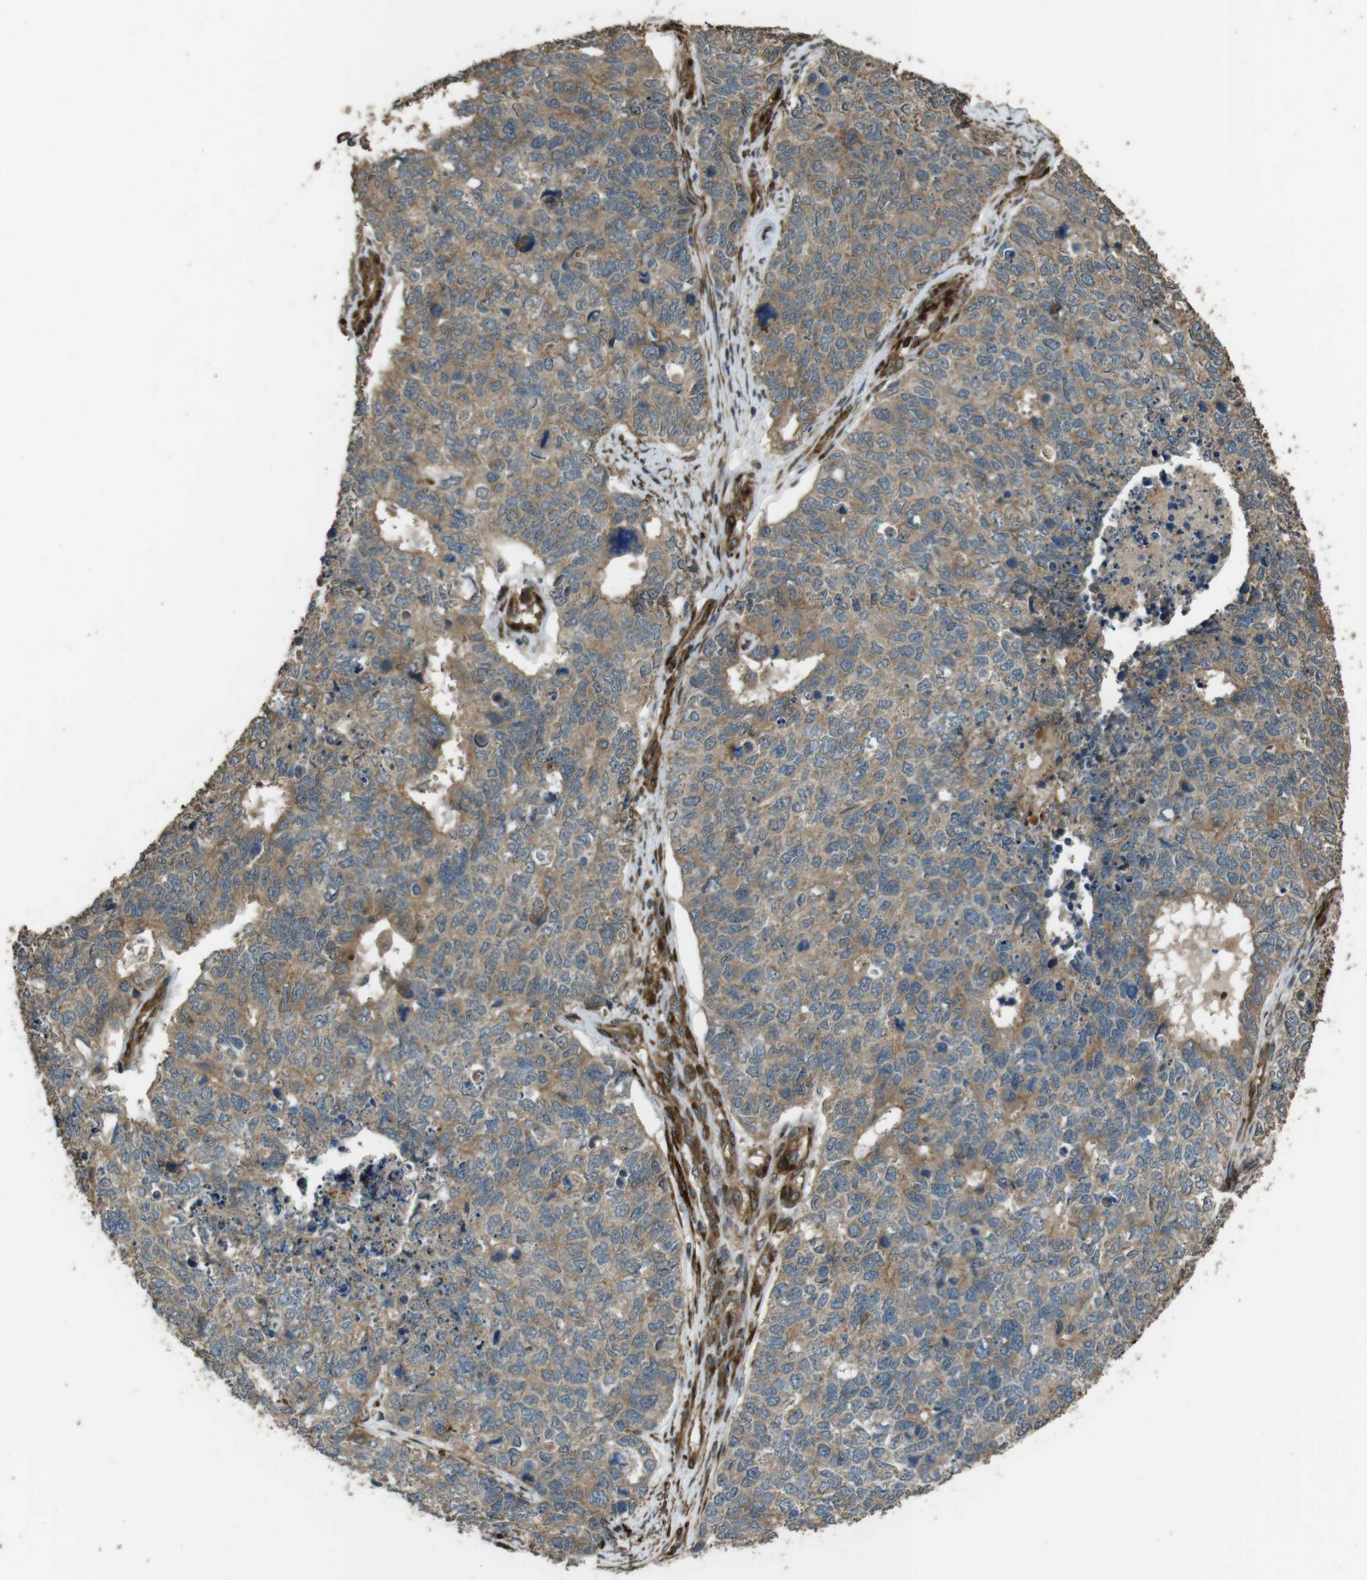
{"staining": {"intensity": "moderate", "quantity": ">75%", "location": "cytoplasmic/membranous"}, "tissue": "cervical cancer", "cell_type": "Tumor cells", "image_type": "cancer", "snomed": [{"axis": "morphology", "description": "Squamous cell carcinoma, NOS"}, {"axis": "topography", "description": "Cervix"}], "caption": "Immunohistochemical staining of human squamous cell carcinoma (cervical) demonstrates medium levels of moderate cytoplasmic/membranous protein expression in approximately >75% of tumor cells.", "gene": "MSRB3", "patient": {"sex": "female", "age": 63}}